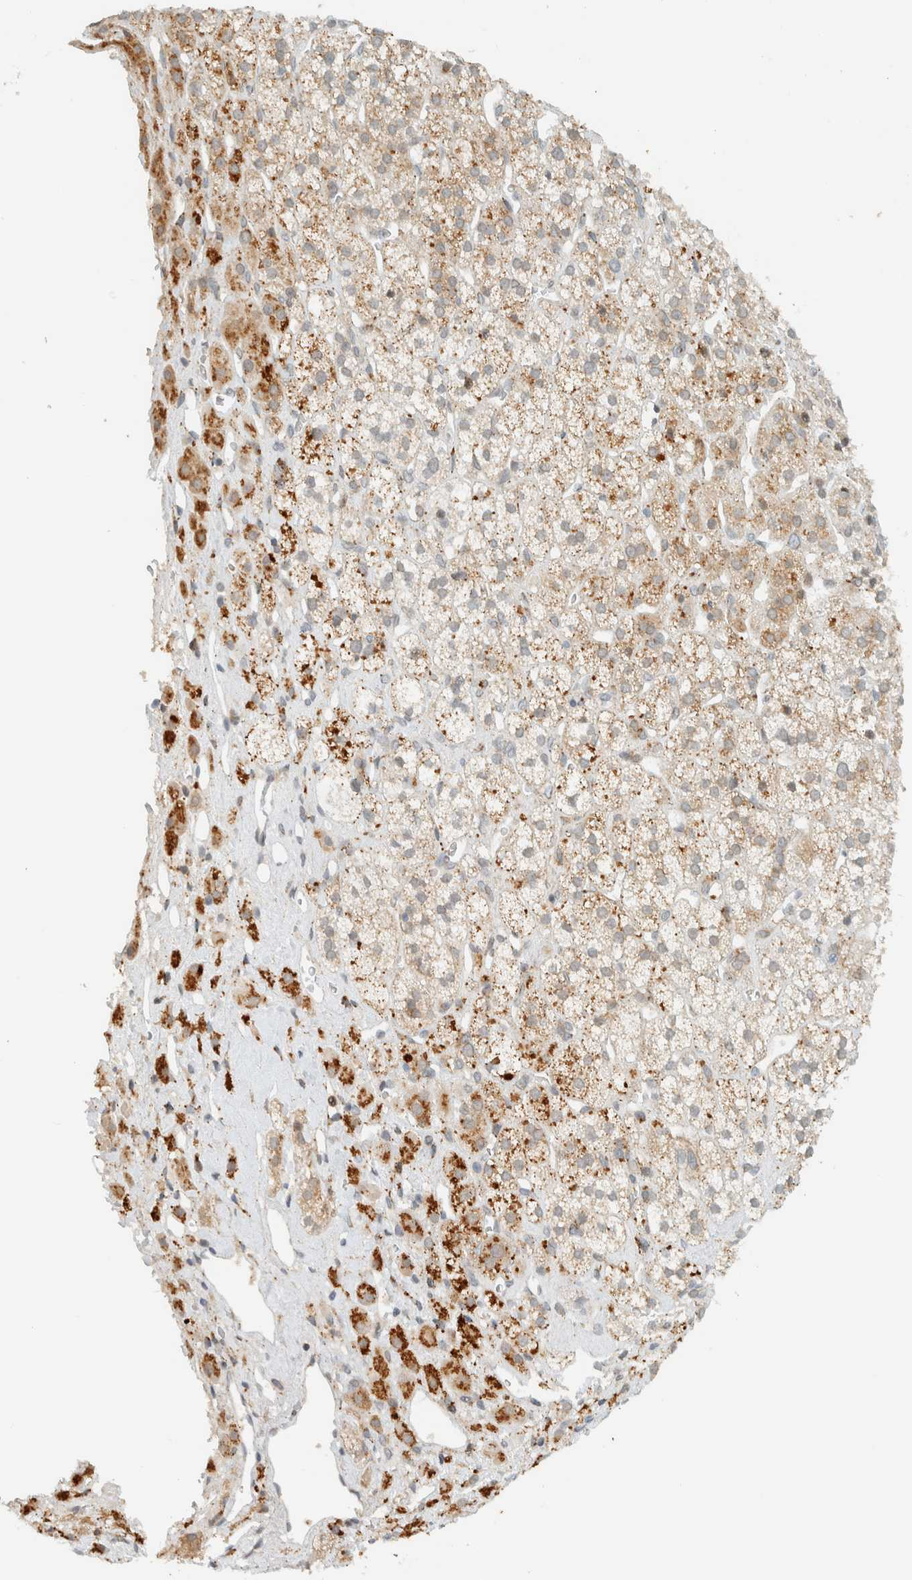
{"staining": {"intensity": "moderate", "quantity": ">75%", "location": "cytoplasmic/membranous"}, "tissue": "adrenal gland", "cell_type": "Glandular cells", "image_type": "normal", "snomed": [{"axis": "morphology", "description": "Normal tissue, NOS"}, {"axis": "topography", "description": "Adrenal gland"}], "caption": "Immunohistochemistry (IHC) micrograph of normal adrenal gland: adrenal gland stained using immunohistochemistry shows medium levels of moderate protein expression localized specifically in the cytoplasmic/membranous of glandular cells, appearing as a cytoplasmic/membranous brown color.", "gene": "ITPRID1", "patient": {"sex": "male", "age": 56}}